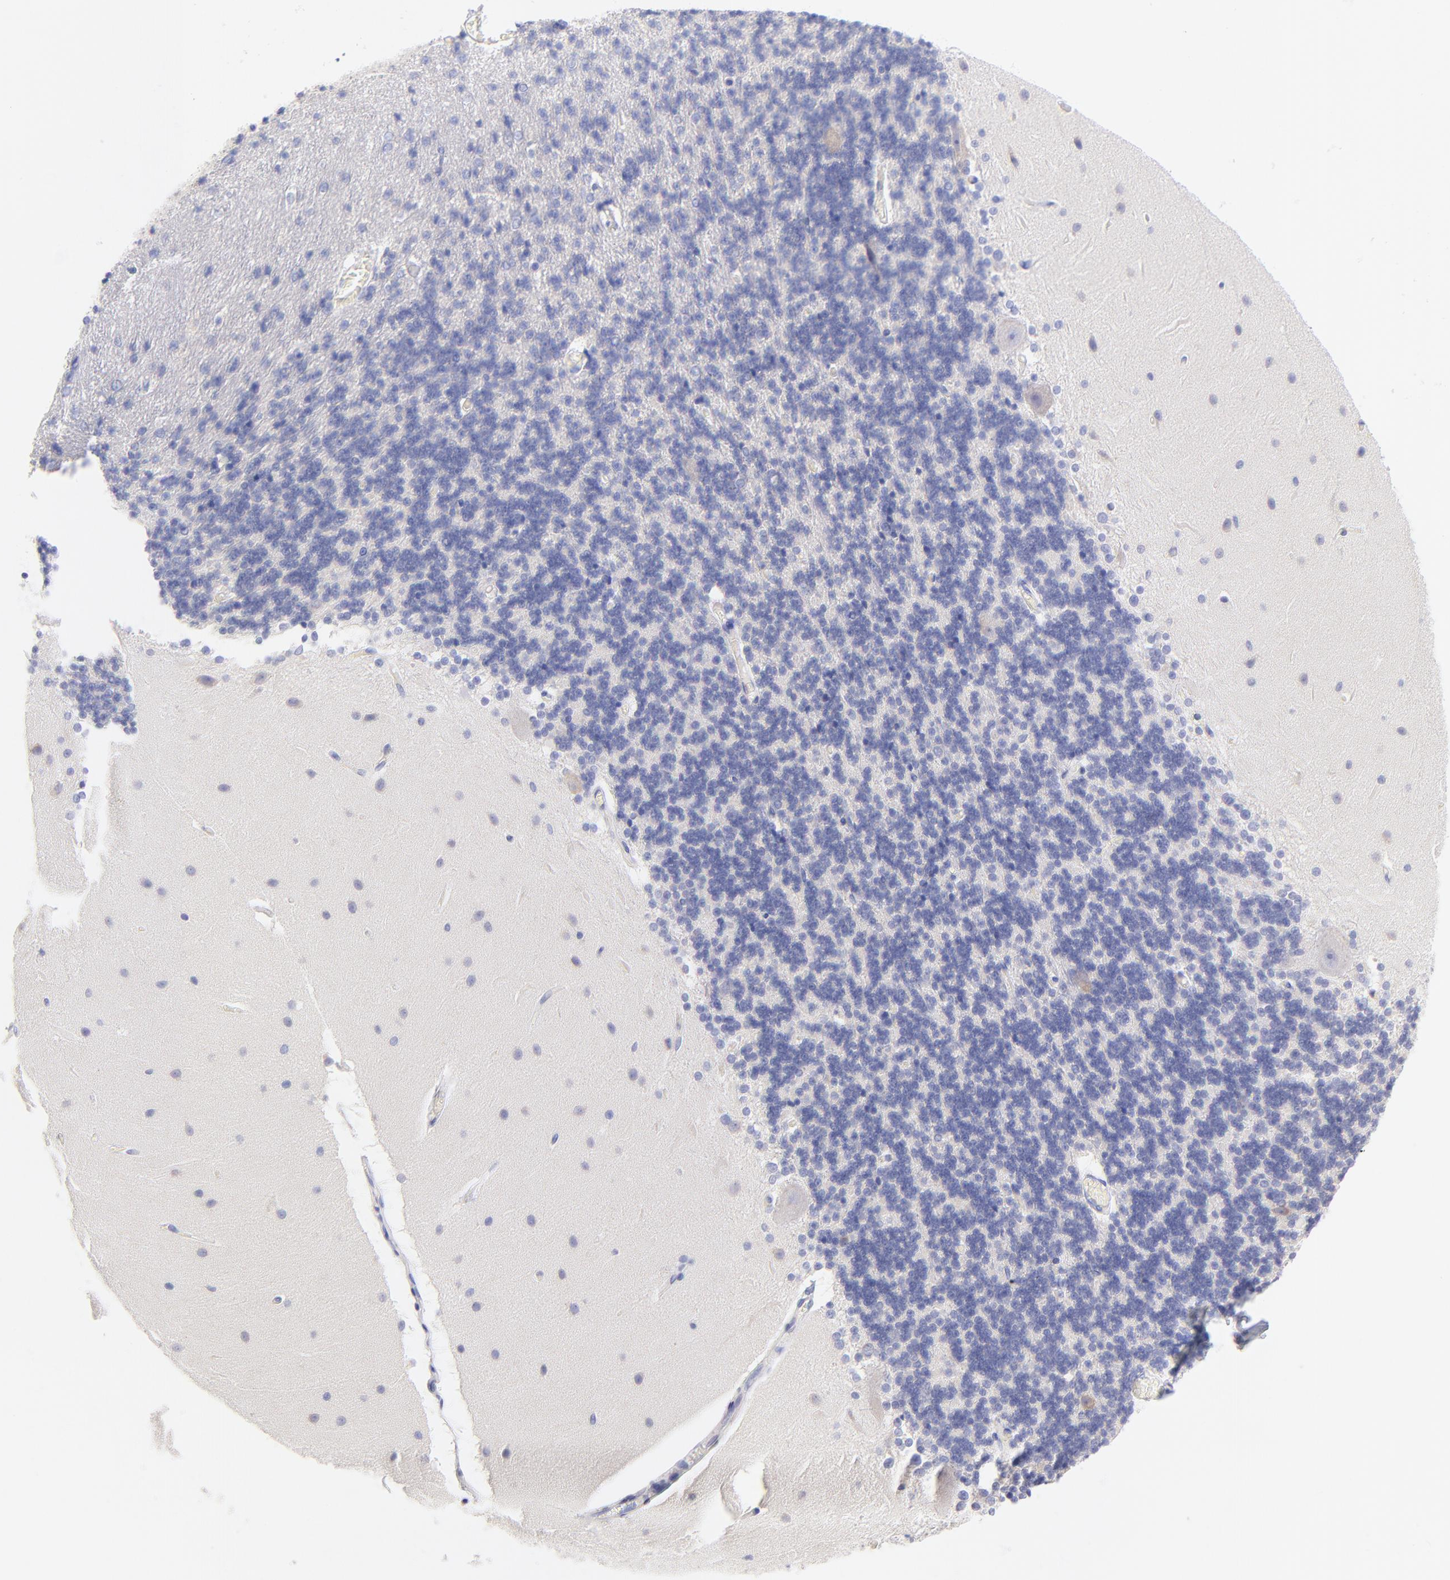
{"staining": {"intensity": "negative", "quantity": "none", "location": "none"}, "tissue": "cerebellum", "cell_type": "Cells in granular layer", "image_type": "normal", "snomed": [{"axis": "morphology", "description": "Normal tissue, NOS"}, {"axis": "topography", "description": "Cerebellum"}], "caption": "Immunohistochemistry (IHC) of benign cerebellum shows no expression in cells in granular layer. (DAB IHC with hematoxylin counter stain).", "gene": "EBP", "patient": {"sex": "female", "age": 54}}